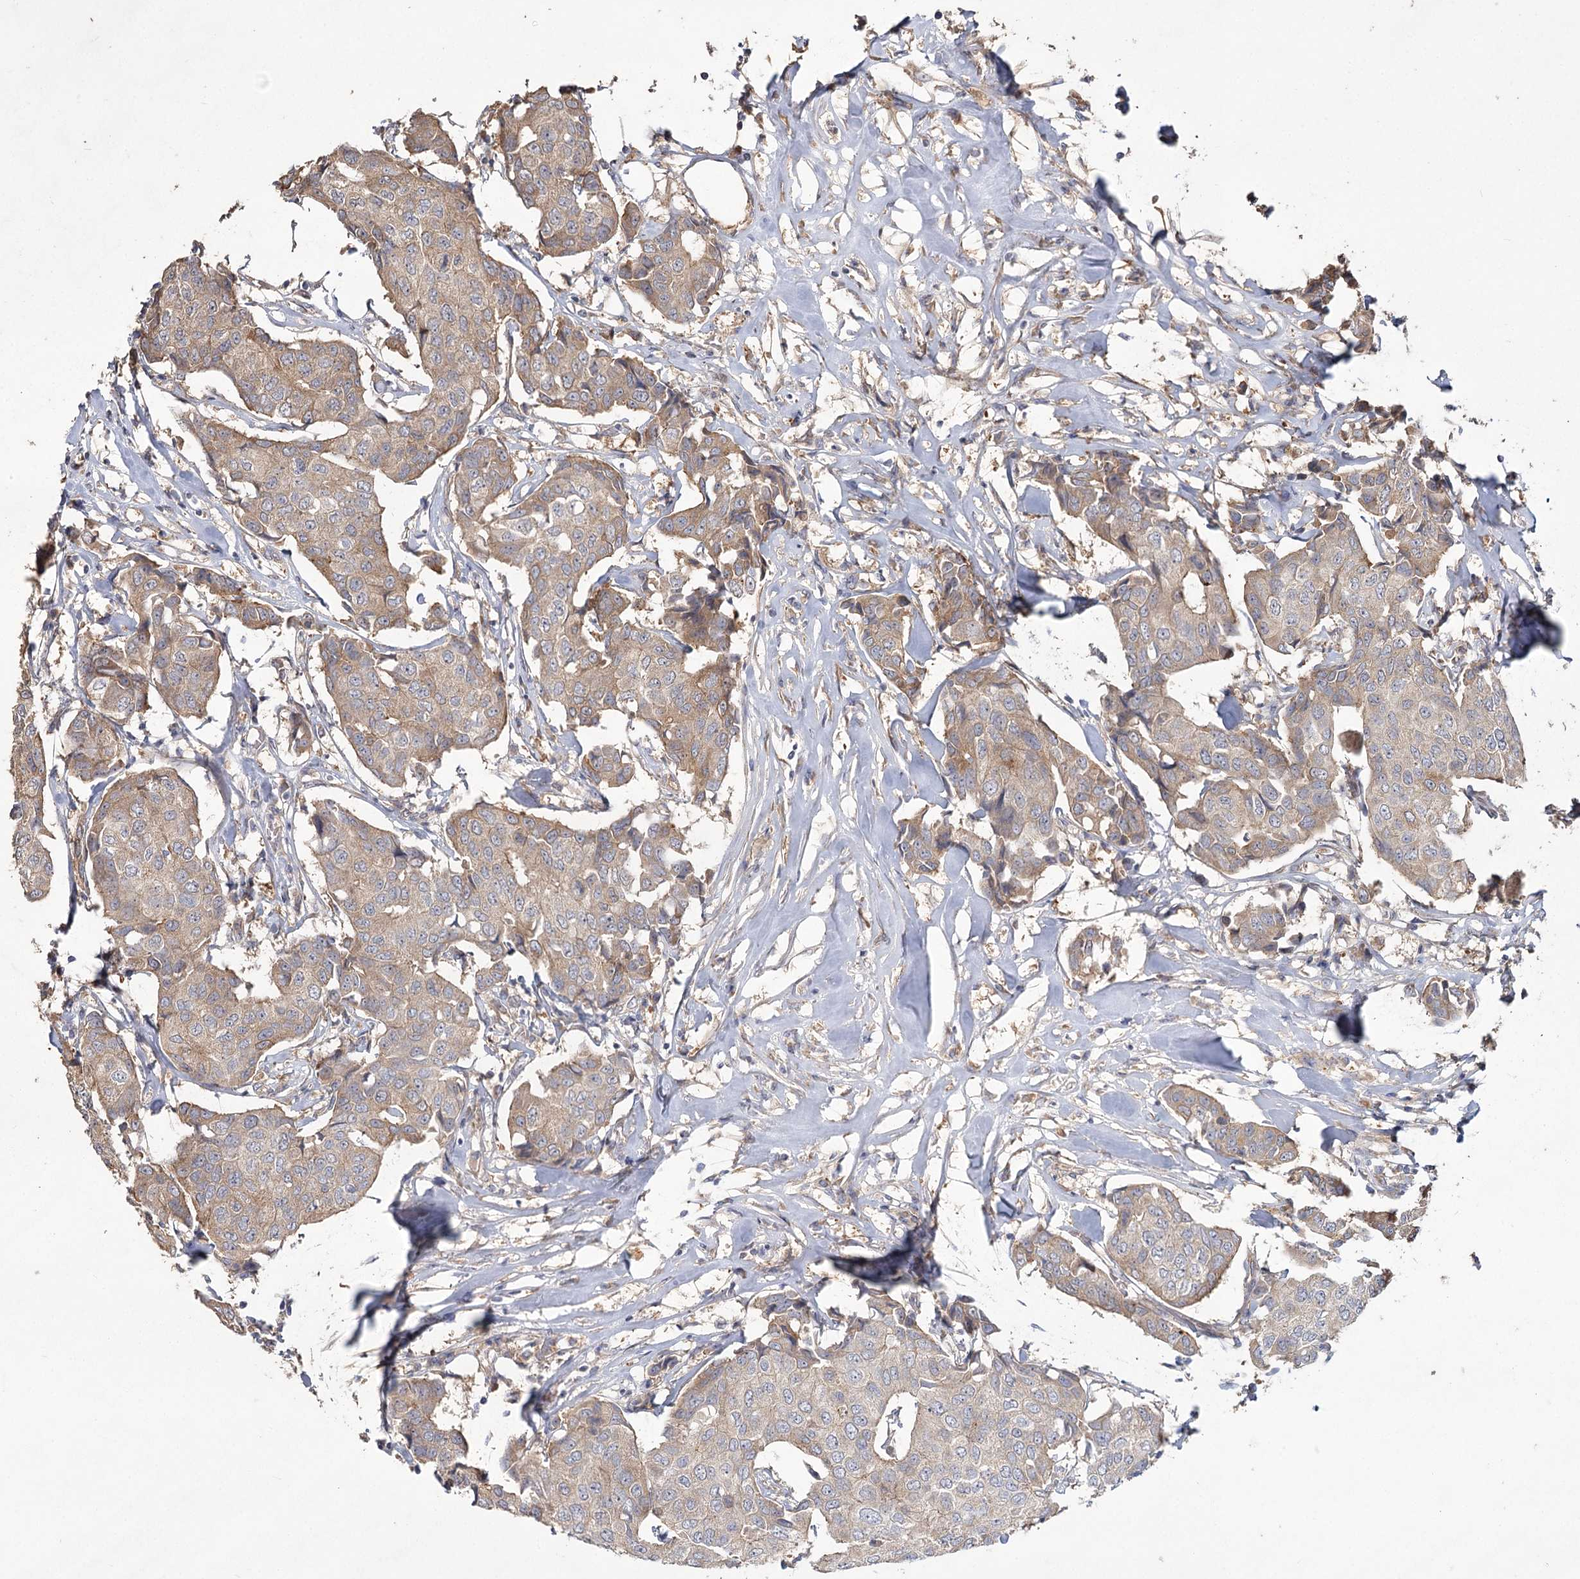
{"staining": {"intensity": "weak", "quantity": "25%-75%", "location": "cytoplasmic/membranous"}, "tissue": "breast cancer", "cell_type": "Tumor cells", "image_type": "cancer", "snomed": [{"axis": "morphology", "description": "Duct carcinoma"}, {"axis": "topography", "description": "Breast"}], "caption": "Brown immunohistochemical staining in breast cancer demonstrates weak cytoplasmic/membranous positivity in about 25%-75% of tumor cells.", "gene": "RIN2", "patient": {"sex": "female", "age": 80}}